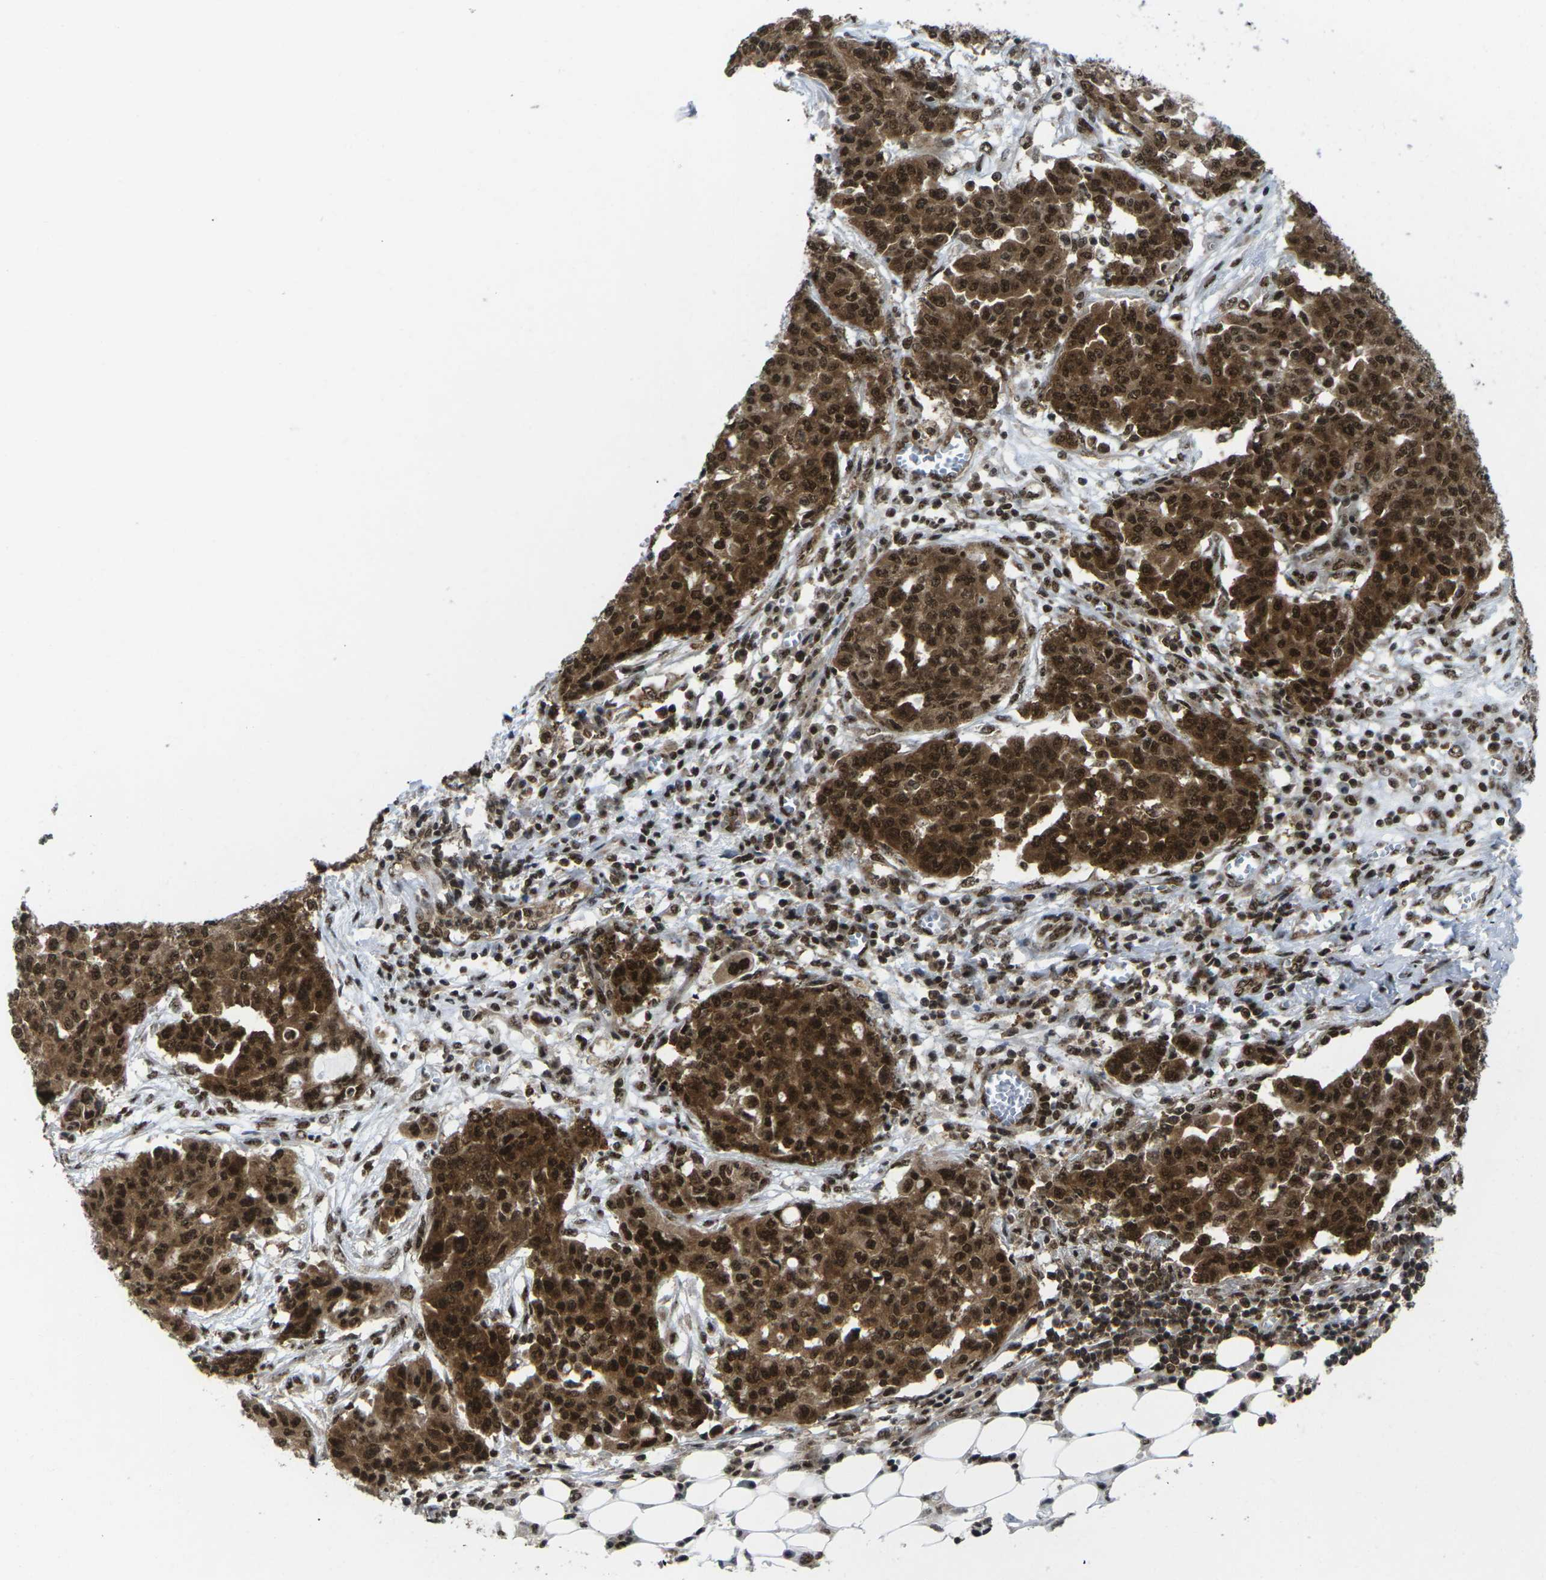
{"staining": {"intensity": "strong", "quantity": ">75%", "location": "cytoplasmic/membranous,nuclear"}, "tissue": "ovarian cancer", "cell_type": "Tumor cells", "image_type": "cancer", "snomed": [{"axis": "morphology", "description": "Cystadenocarcinoma, serous, NOS"}, {"axis": "topography", "description": "Soft tissue"}, {"axis": "topography", "description": "Ovary"}], "caption": "Protein expression analysis of serous cystadenocarcinoma (ovarian) shows strong cytoplasmic/membranous and nuclear positivity in about >75% of tumor cells. The protein is shown in brown color, while the nuclei are stained blue.", "gene": "MAGOH", "patient": {"sex": "female", "age": 57}}